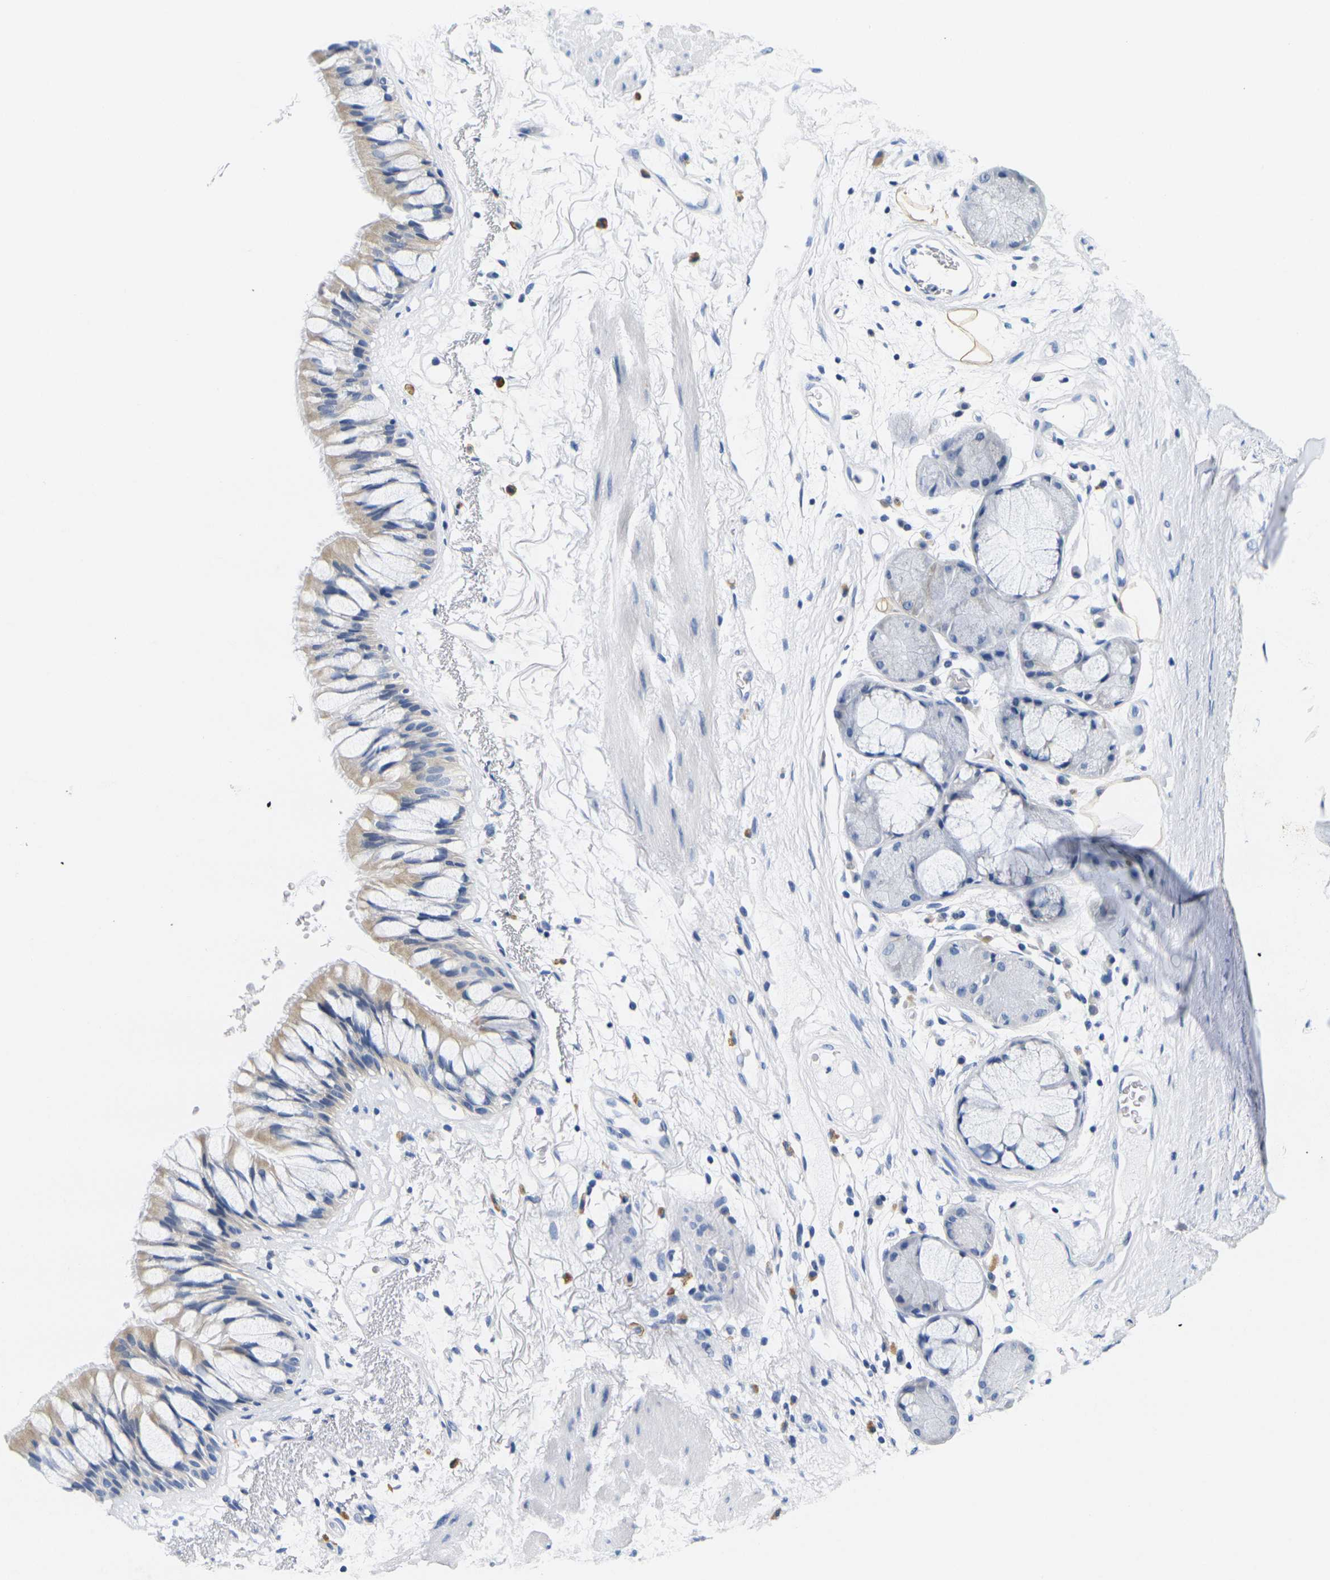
{"staining": {"intensity": "weak", "quantity": "<25%", "location": "cytoplasmic/membranous"}, "tissue": "bronchus", "cell_type": "Respiratory epithelial cells", "image_type": "normal", "snomed": [{"axis": "morphology", "description": "Normal tissue, NOS"}, {"axis": "topography", "description": "Bronchus"}], "caption": "Immunohistochemical staining of unremarkable bronchus exhibits no significant staining in respiratory epithelial cells. Brightfield microscopy of immunohistochemistry (IHC) stained with DAB (3,3'-diaminobenzidine) (brown) and hematoxylin (blue), captured at high magnification.", "gene": "NOCT", "patient": {"sex": "male", "age": 66}}